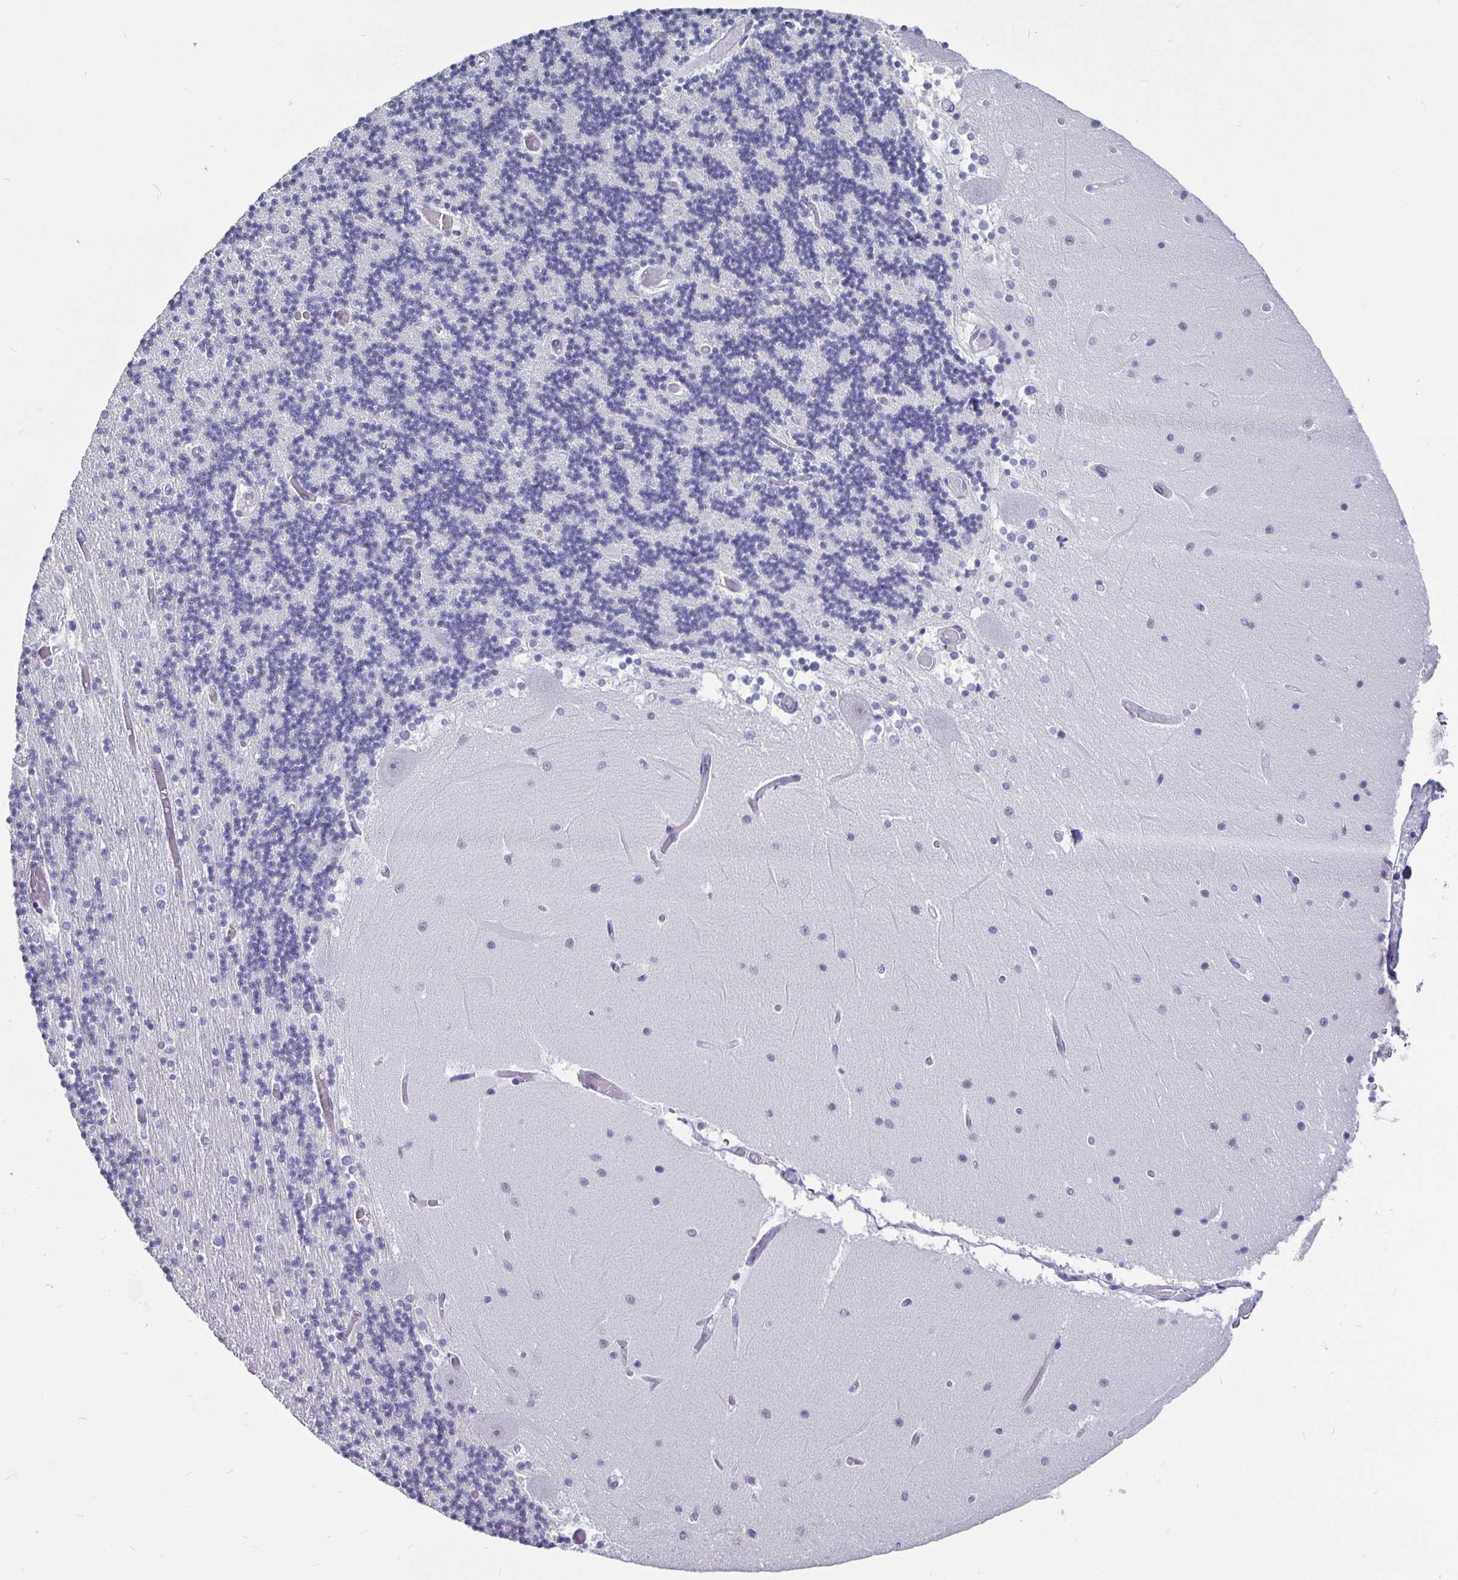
{"staining": {"intensity": "negative", "quantity": "none", "location": "none"}, "tissue": "cerebellum", "cell_type": "Cells in granular layer", "image_type": "normal", "snomed": [{"axis": "morphology", "description": "Normal tissue, NOS"}, {"axis": "topography", "description": "Cerebellum"}], "caption": "Immunohistochemical staining of benign cerebellum shows no significant positivity in cells in granular layer. (IHC, brightfield microscopy, high magnification).", "gene": "OLIG2", "patient": {"sex": "female", "age": 28}}